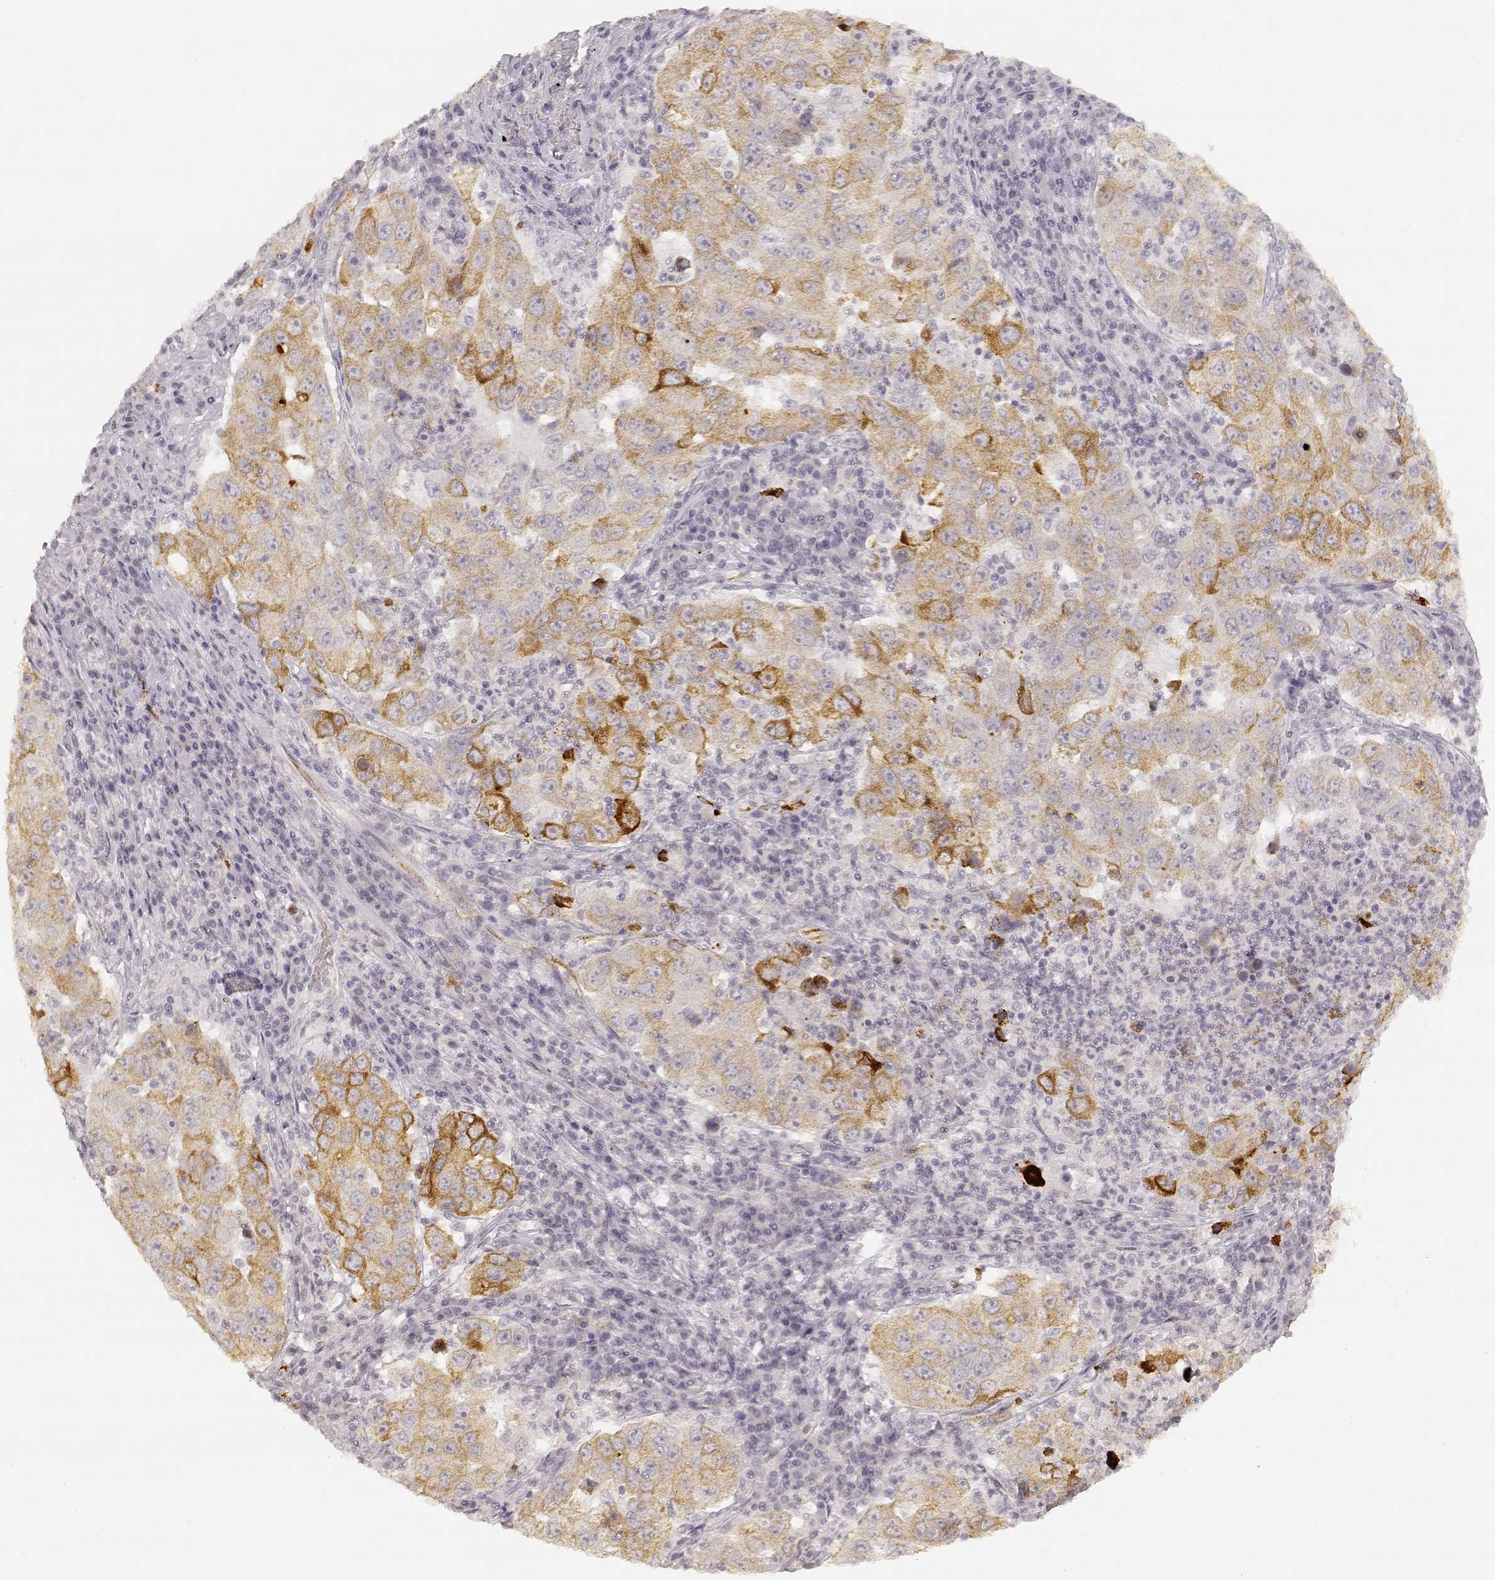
{"staining": {"intensity": "moderate", "quantity": ">75%", "location": "cytoplasmic/membranous"}, "tissue": "lung cancer", "cell_type": "Tumor cells", "image_type": "cancer", "snomed": [{"axis": "morphology", "description": "Adenocarcinoma, NOS"}, {"axis": "topography", "description": "Lung"}], "caption": "IHC (DAB) staining of adenocarcinoma (lung) reveals moderate cytoplasmic/membranous protein positivity in about >75% of tumor cells.", "gene": "LAMC2", "patient": {"sex": "male", "age": 73}}